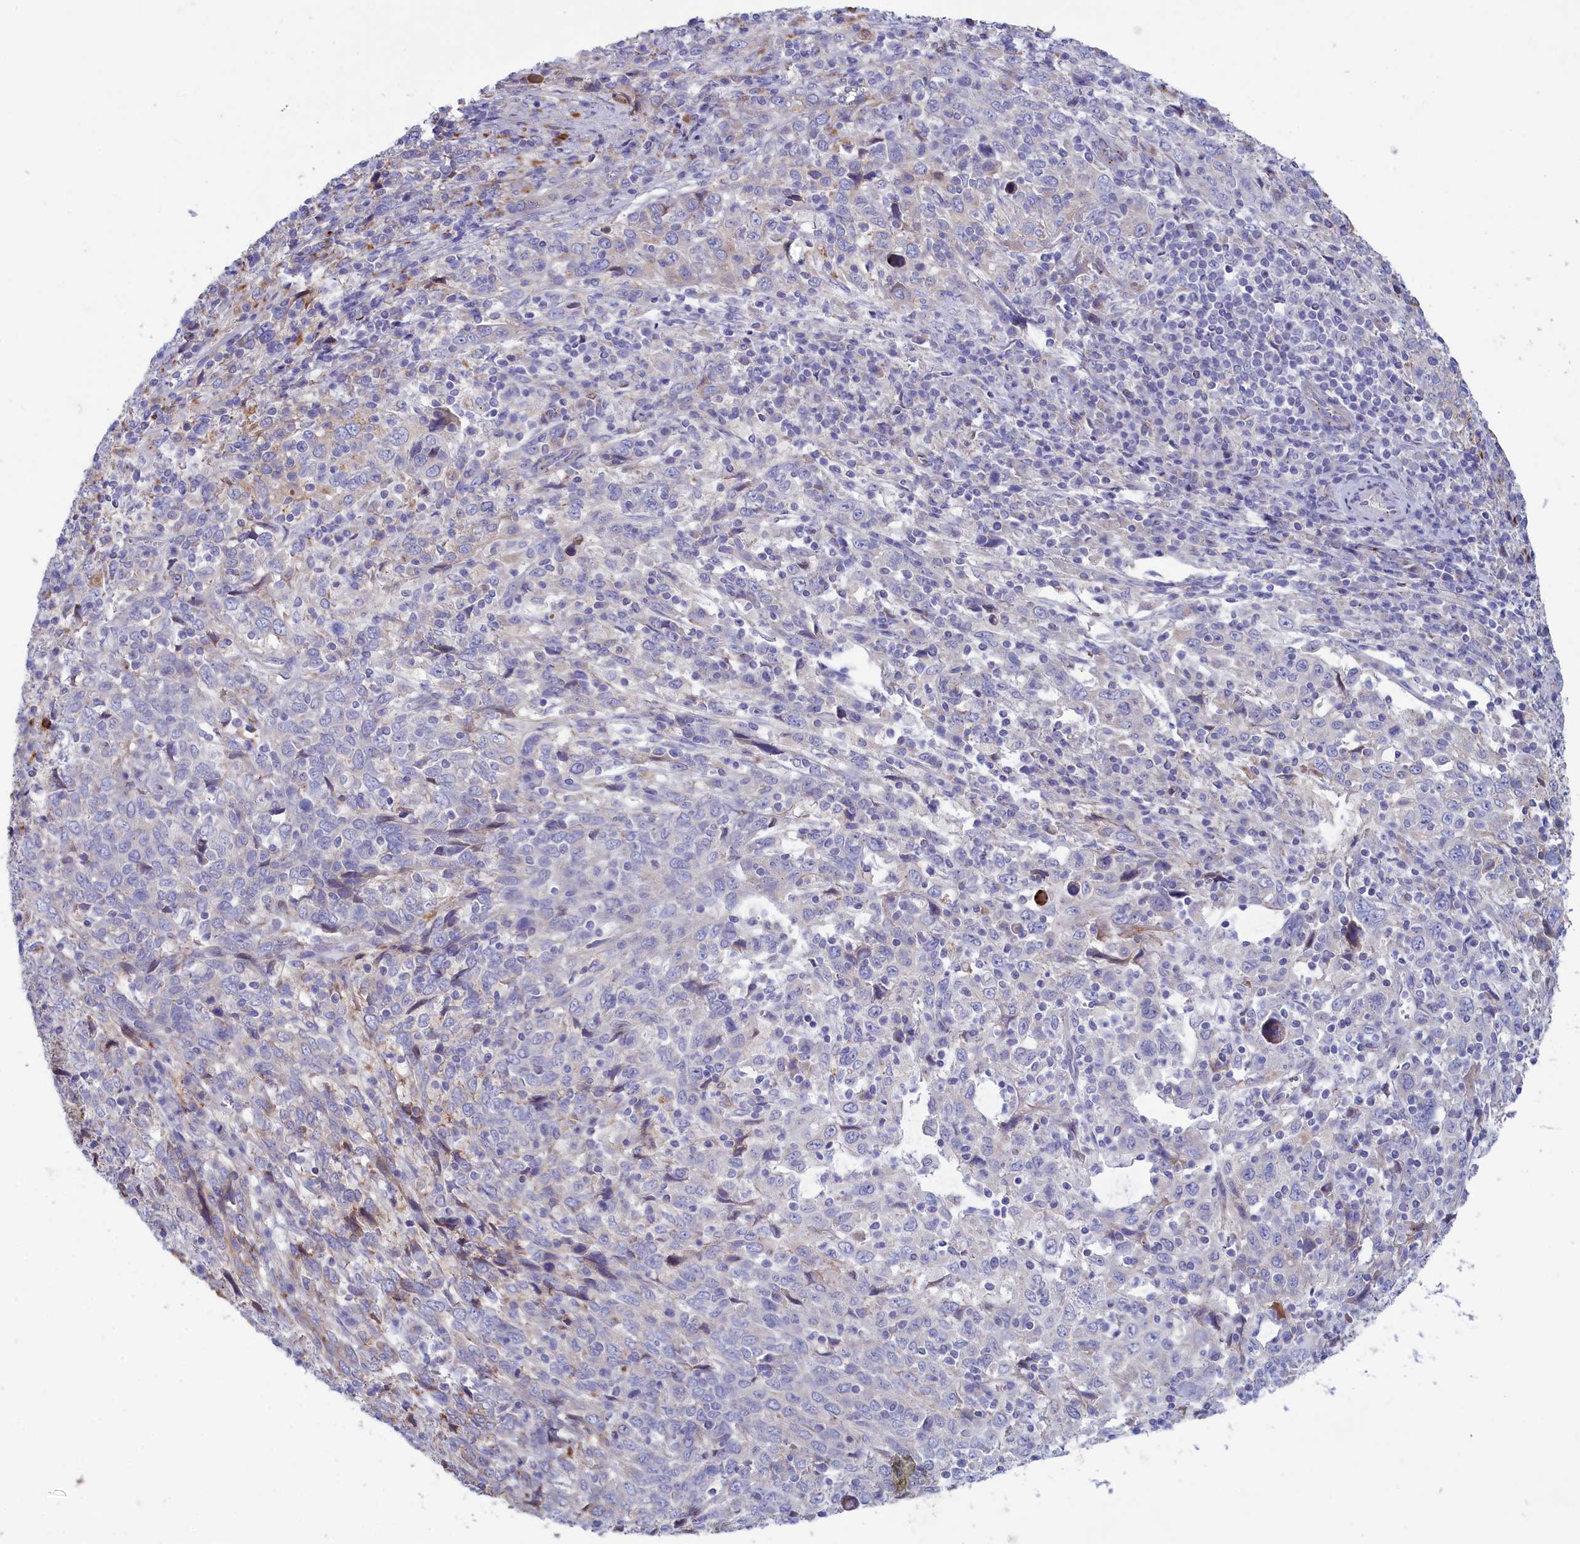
{"staining": {"intensity": "negative", "quantity": "none", "location": "none"}, "tissue": "cervical cancer", "cell_type": "Tumor cells", "image_type": "cancer", "snomed": [{"axis": "morphology", "description": "Squamous cell carcinoma, NOS"}, {"axis": "topography", "description": "Cervix"}], "caption": "Human squamous cell carcinoma (cervical) stained for a protein using immunohistochemistry reveals no expression in tumor cells.", "gene": "WDR6", "patient": {"sex": "female", "age": 46}}